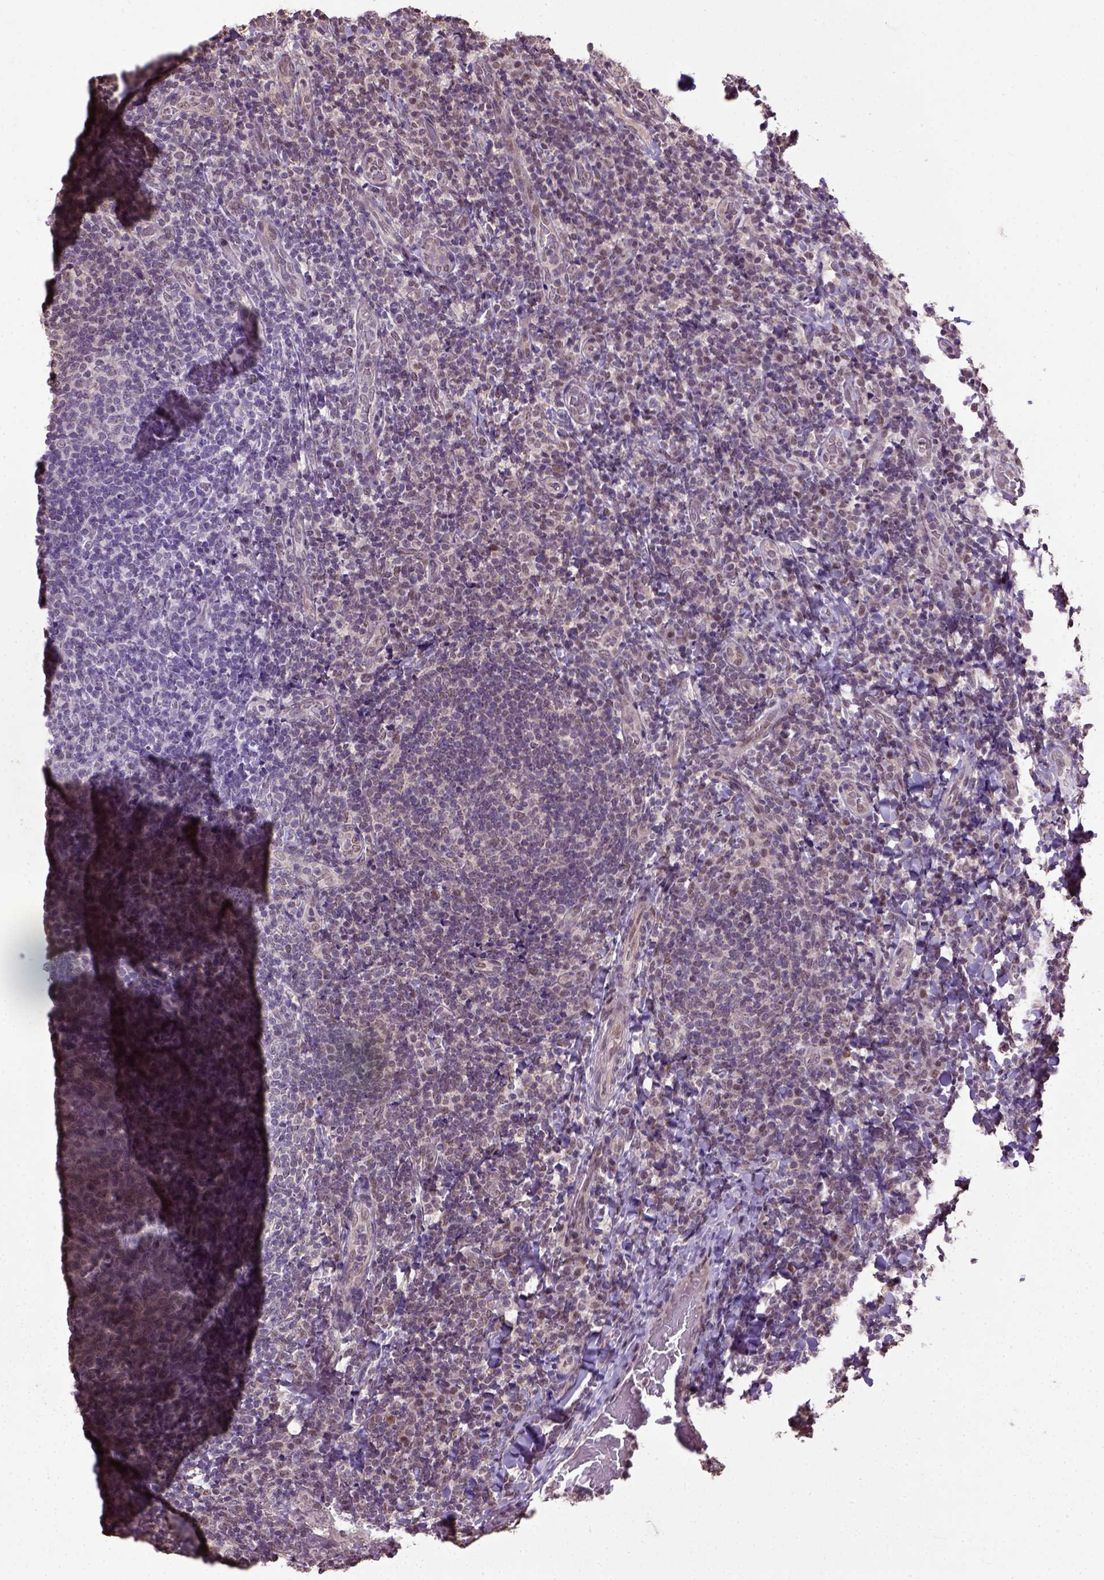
{"staining": {"intensity": "weak", "quantity": "25%-75%", "location": "nuclear"}, "tissue": "tonsil", "cell_type": "Germinal center cells", "image_type": "normal", "snomed": [{"axis": "morphology", "description": "Normal tissue, NOS"}, {"axis": "topography", "description": "Tonsil"}], "caption": "Germinal center cells reveal weak nuclear positivity in about 25%-75% of cells in normal tonsil. Ihc stains the protein in brown and the nuclei are stained blue.", "gene": "UBA3", "patient": {"sex": "male", "age": 17}}